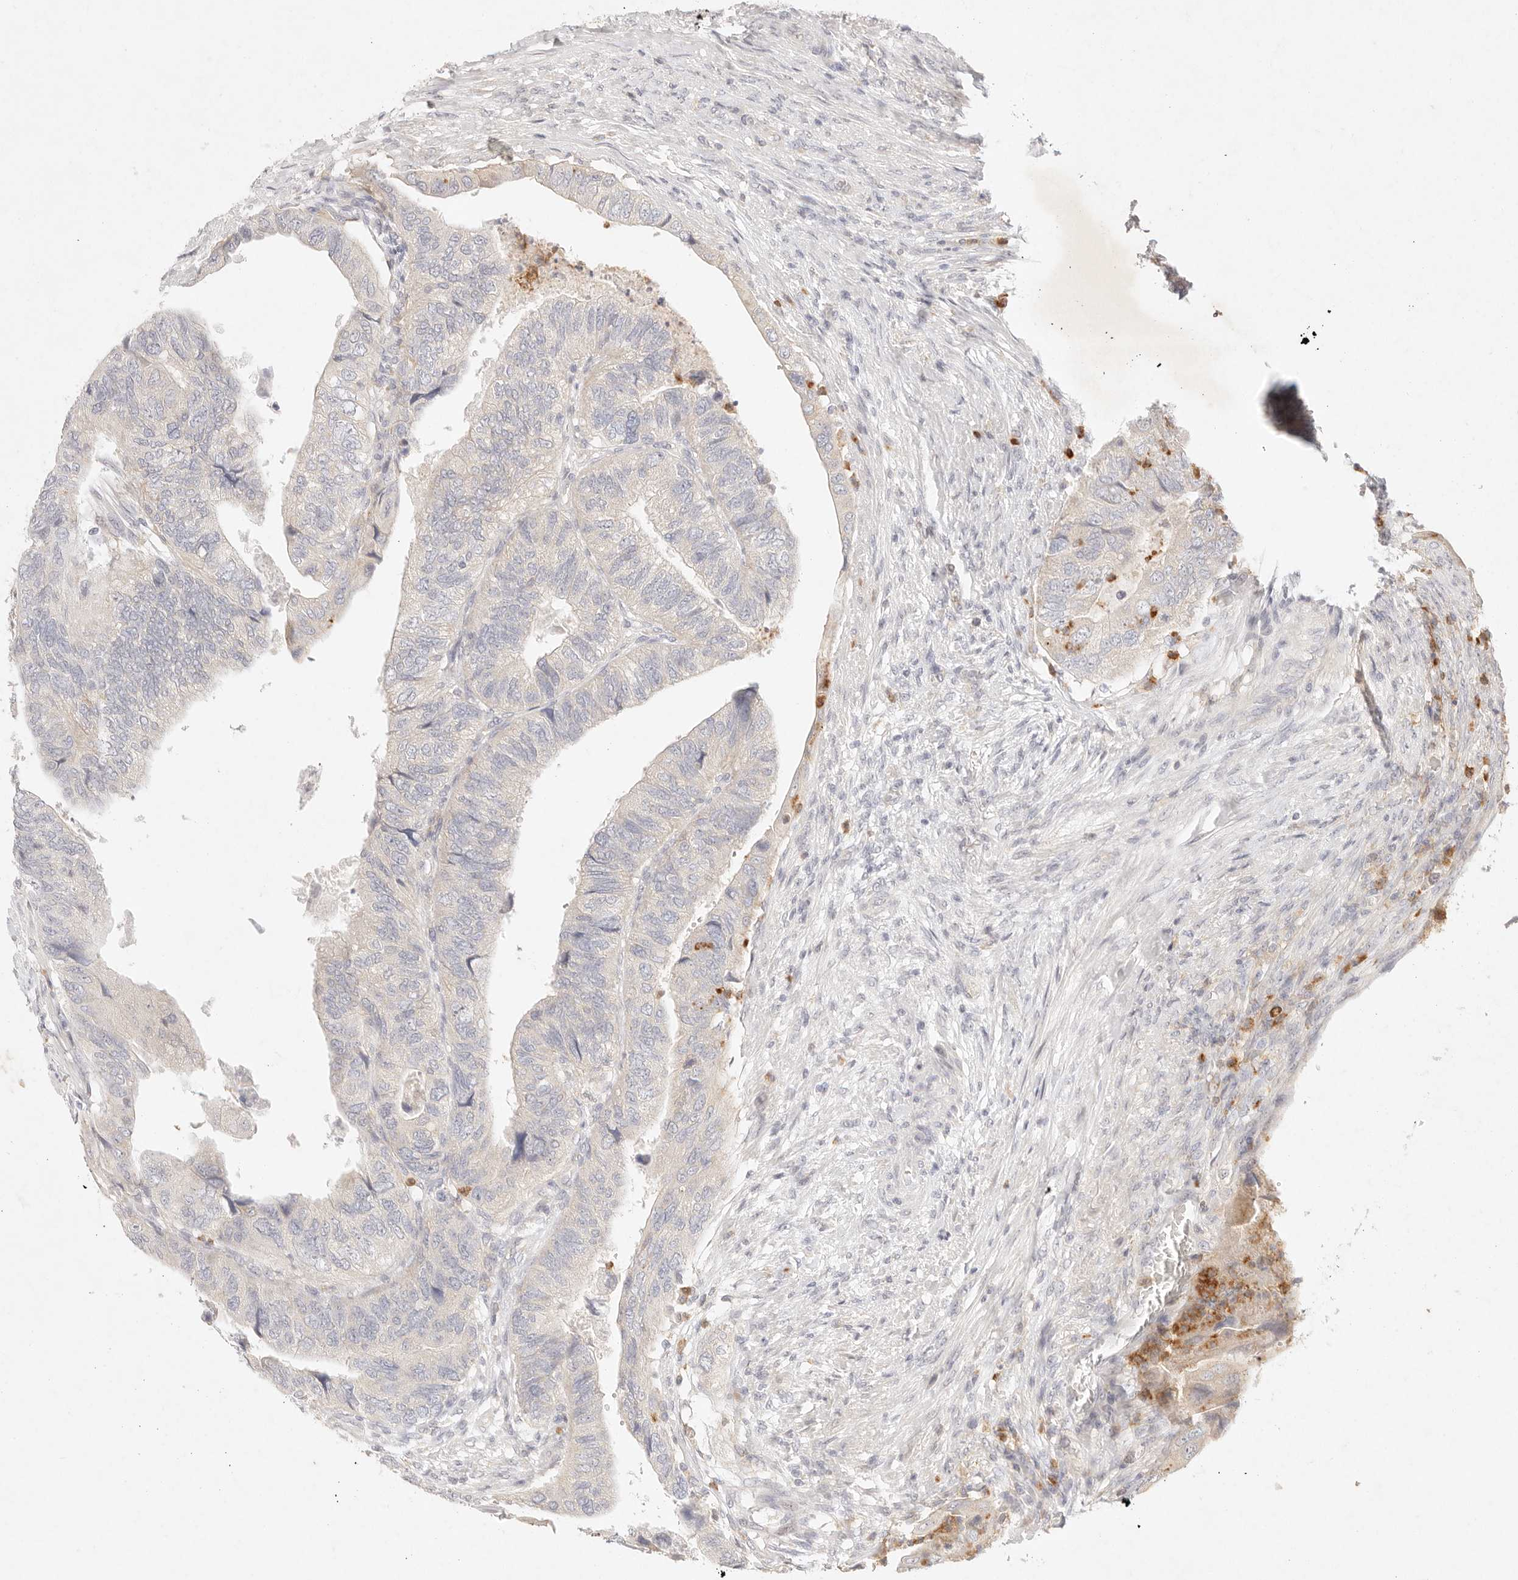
{"staining": {"intensity": "negative", "quantity": "none", "location": "none"}, "tissue": "colorectal cancer", "cell_type": "Tumor cells", "image_type": "cancer", "snomed": [{"axis": "morphology", "description": "Adenocarcinoma, NOS"}, {"axis": "topography", "description": "Rectum"}], "caption": "DAB (3,3'-diaminobenzidine) immunohistochemical staining of colorectal cancer reveals no significant staining in tumor cells.", "gene": "GPR84", "patient": {"sex": "male", "age": 63}}